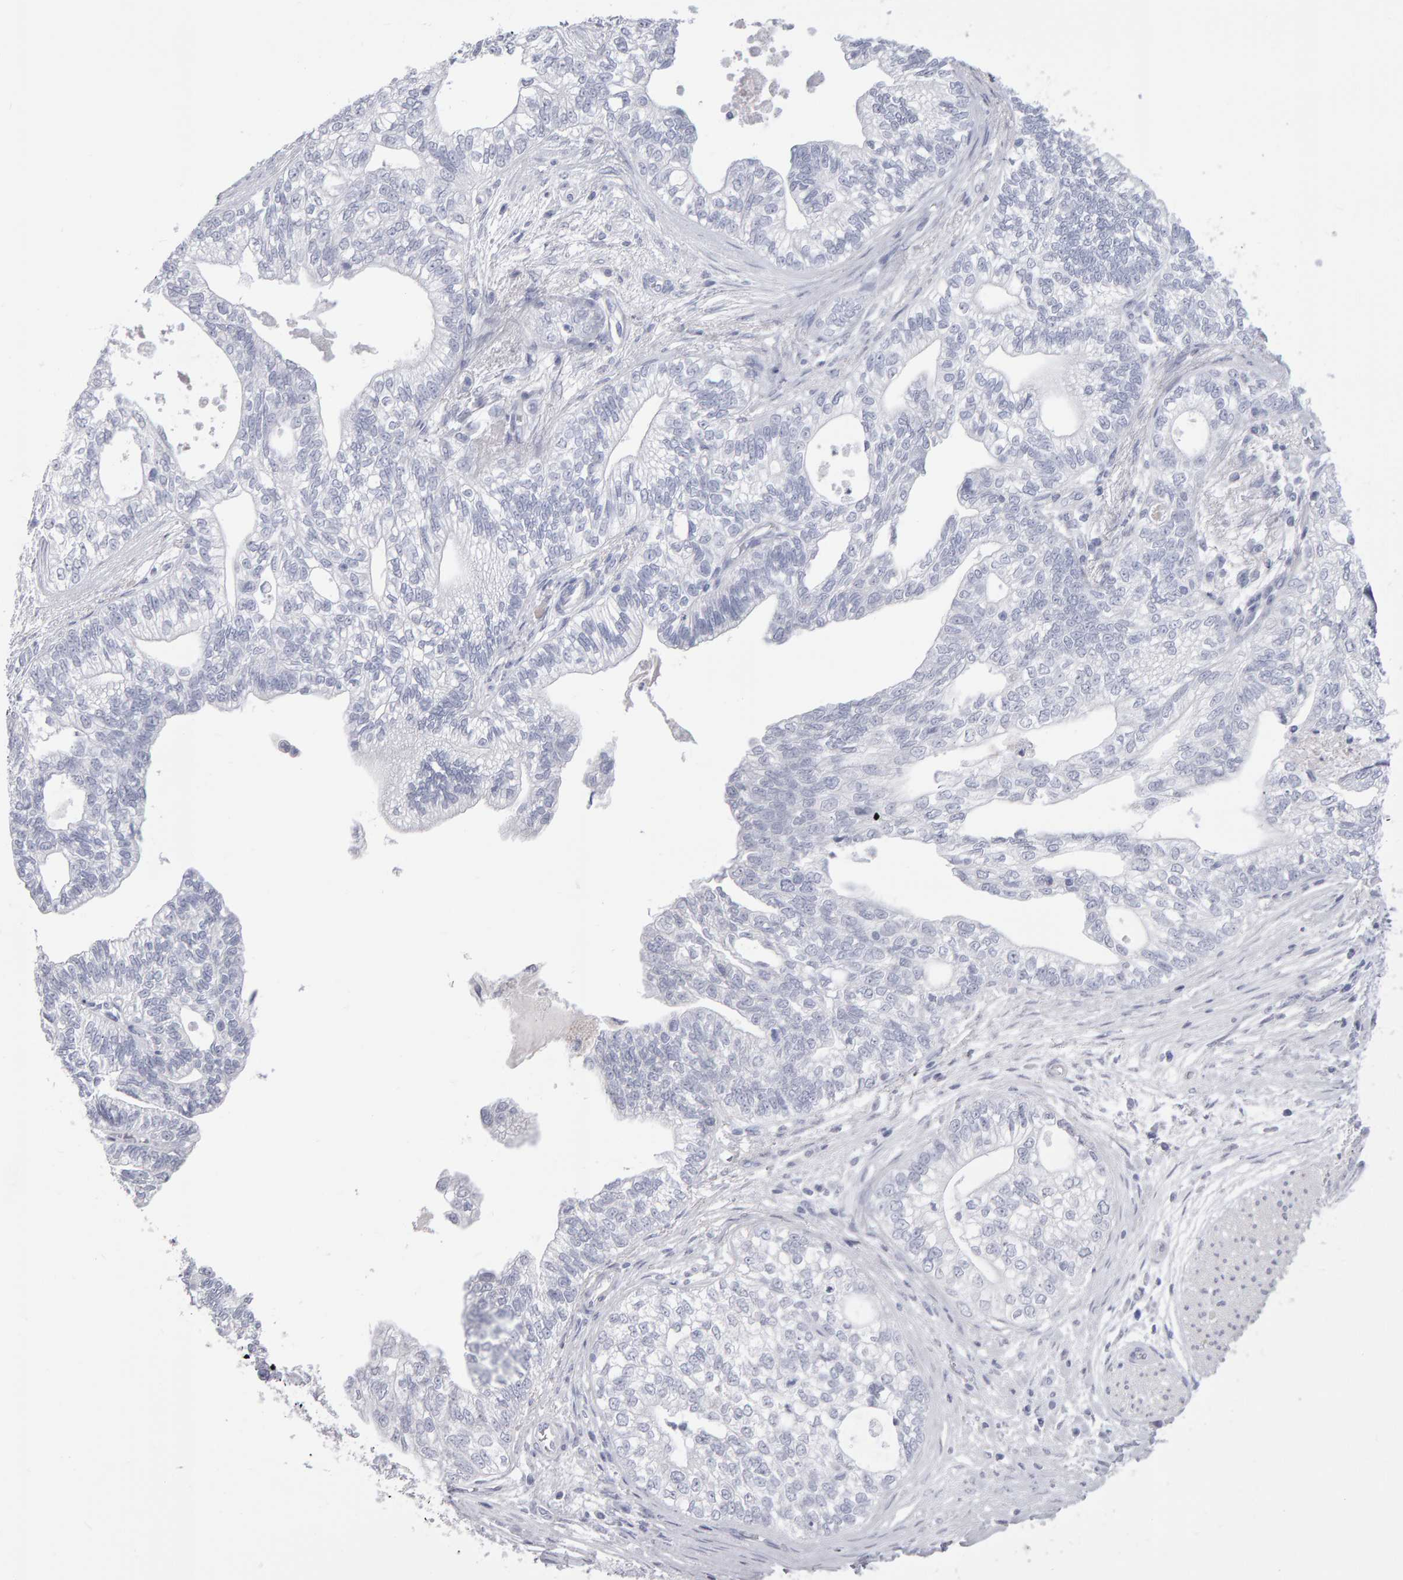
{"staining": {"intensity": "negative", "quantity": "none", "location": "none"}, "tissue": "pancreatic cancer", "cell_type": "Tumor cells", "image_type": "cancer", "snomed": [{"axis": "morphology", "description": "Adenocarcinoma, NOS"}, {"axis": "topography", "description": "Pancreas"}], "caption": "DAB immunohistochemical staining of pancreatic cancer (adenocarcinoma) displays no significant positivity in tumor cells.", "gene": "NCDN", "patient": {"sex": "male", "age": 72}}